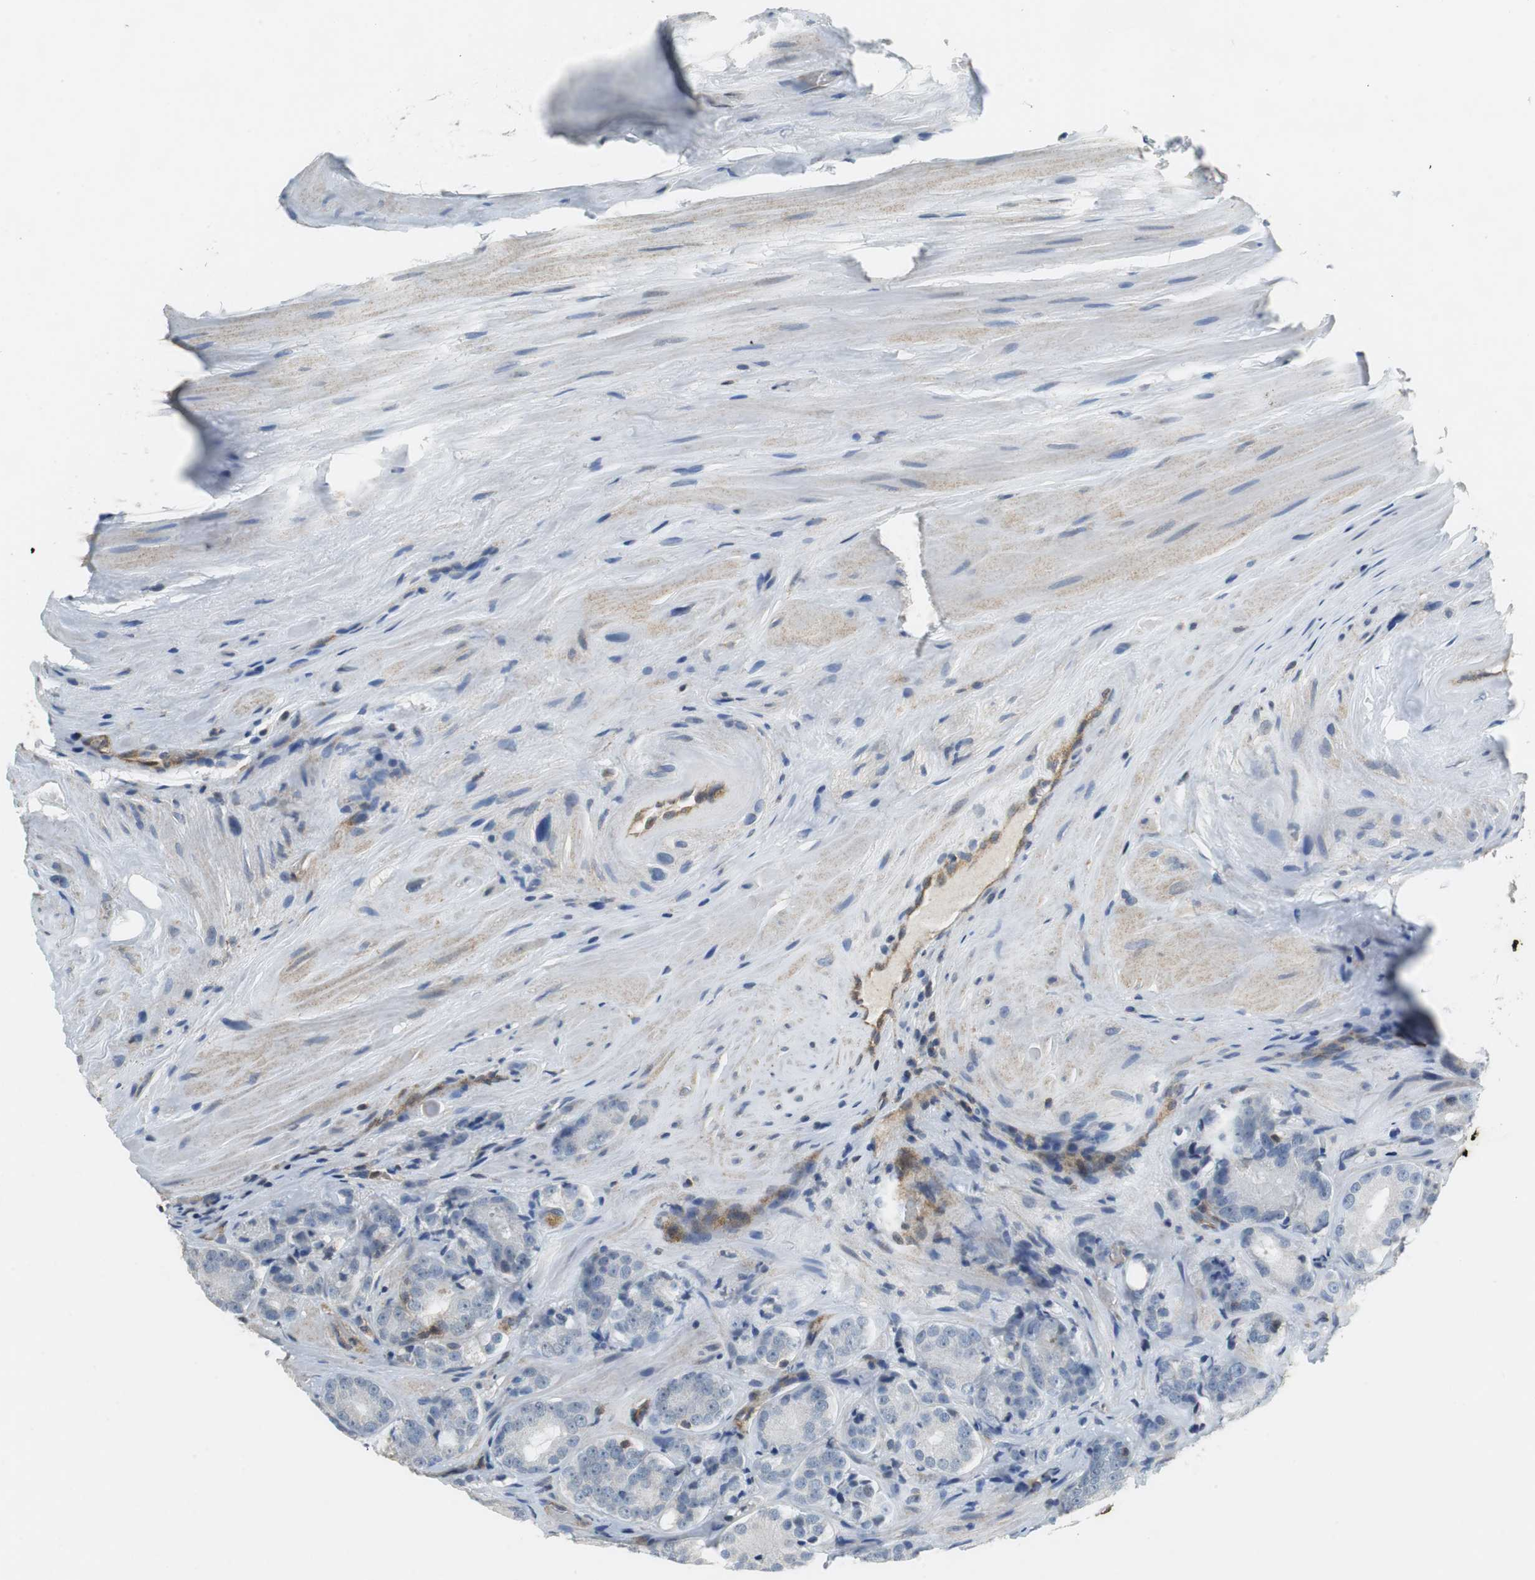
{"staining": {"intensity": "negative", "quantity": "none", "location": "none"}, "tissue": "prostate cancer", "cell_type": "Tumor cells", "image_type": "cancer", "snomed": [{"axis": "morphology", "description": "Adenocarcinoma, High grade"}, {"axis": "topography", "description": "Prostate"}], "caption": "Tumor cells are negative for protein expression in human prostate high-grade adenocarcinoma.", "gene": "GSDMD", "patient": {"sex": "male", "age": 70}}